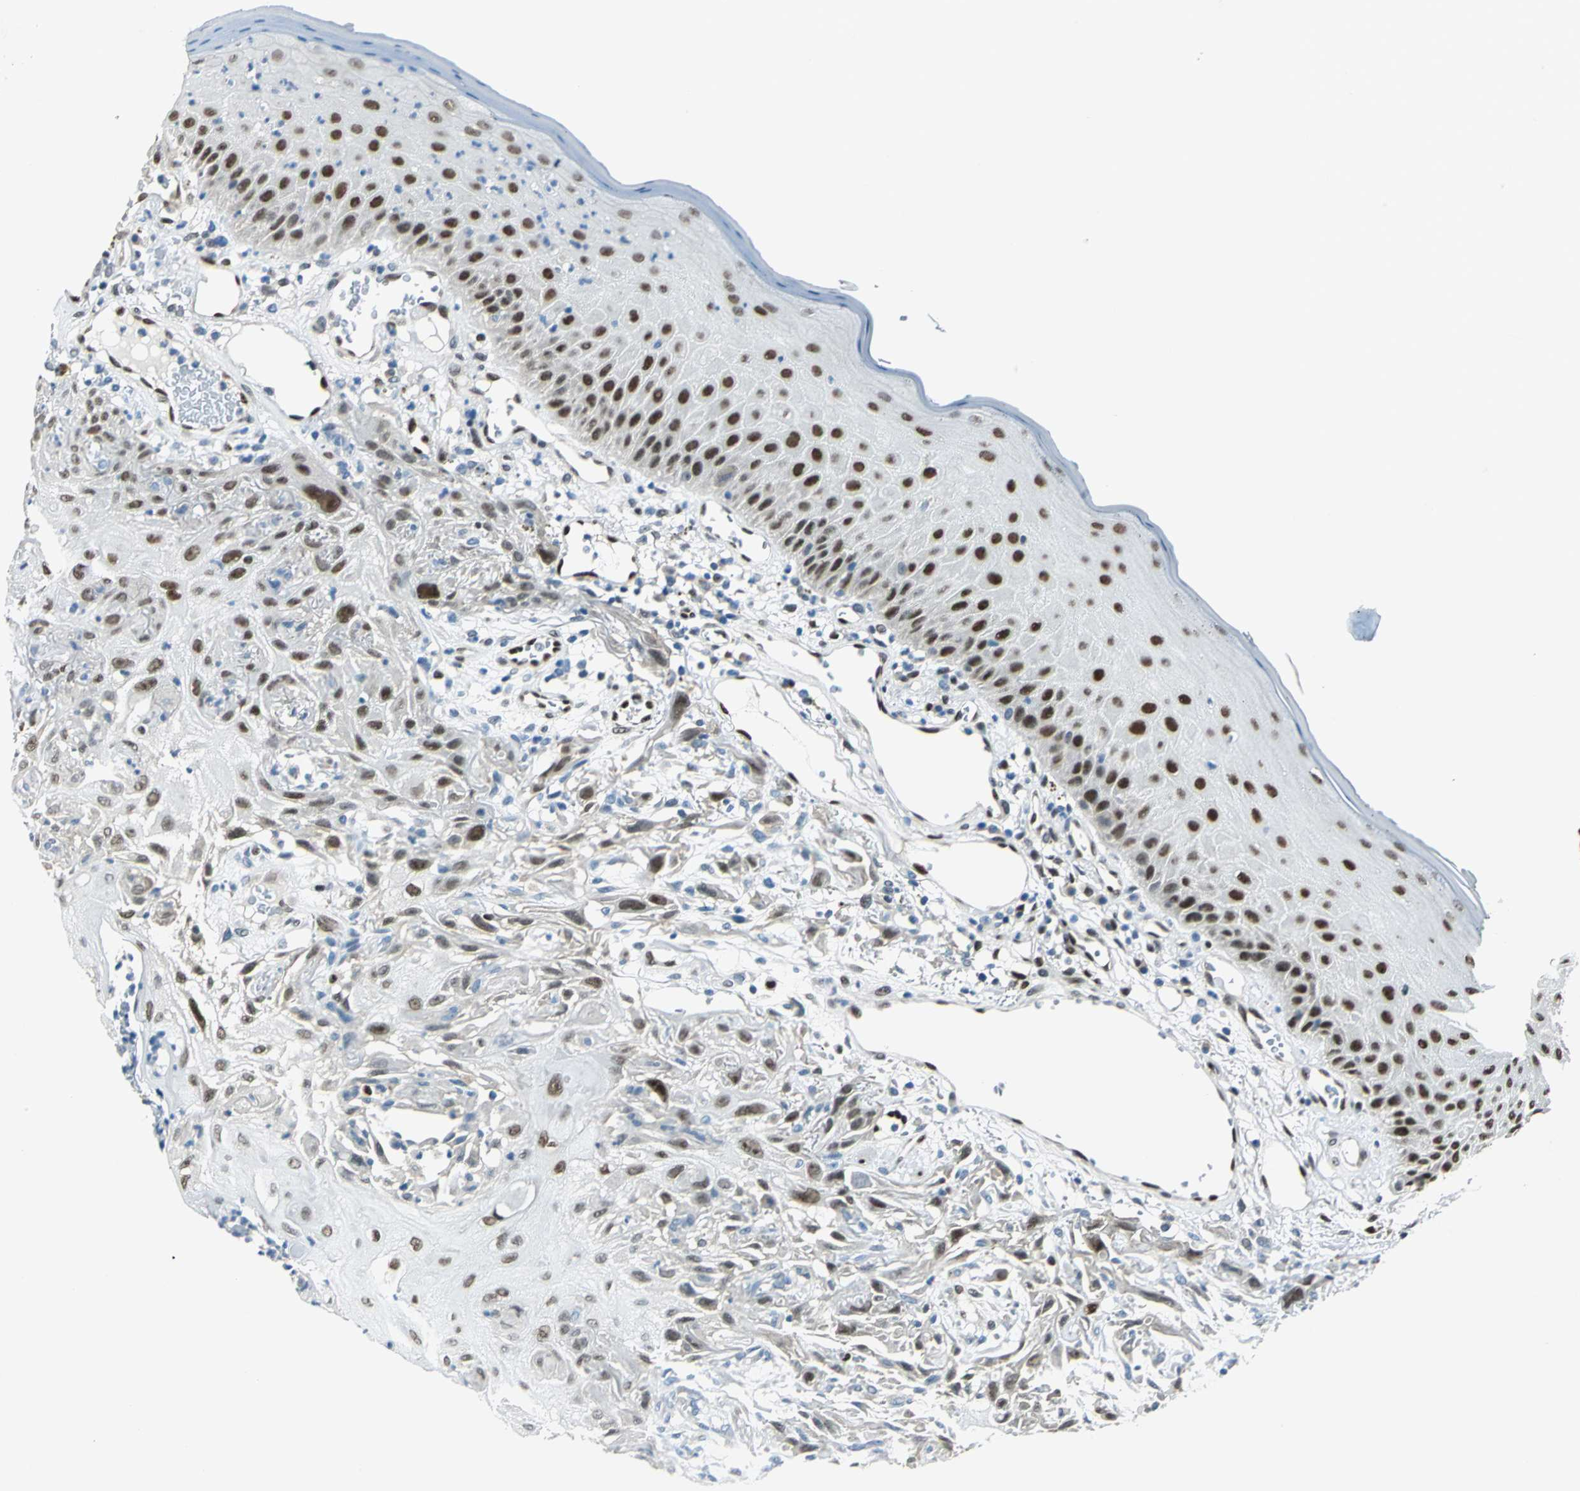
{"staining": {"intensity": "moderate", "quantity": ">75%", "location": "nuclear"}, "tissue": "skin cancer", "cell_type": "Tumor cells", "image_type": "cancer", "snomed": [{"axis": "morphology", "description": "Squamous cell carcinoma, NOS"}, {"axis": "topography", "description": "Skin"}], "caption": "Immunohistochemical staining of human skin cancer reveals medium levels of moderate nuclear staining in approximately >75% of tumor cells. (IHC, brightfield microscopy, high magnification).", "gene": "NFIA", "patient": {"sex": "female", "age": 59}}